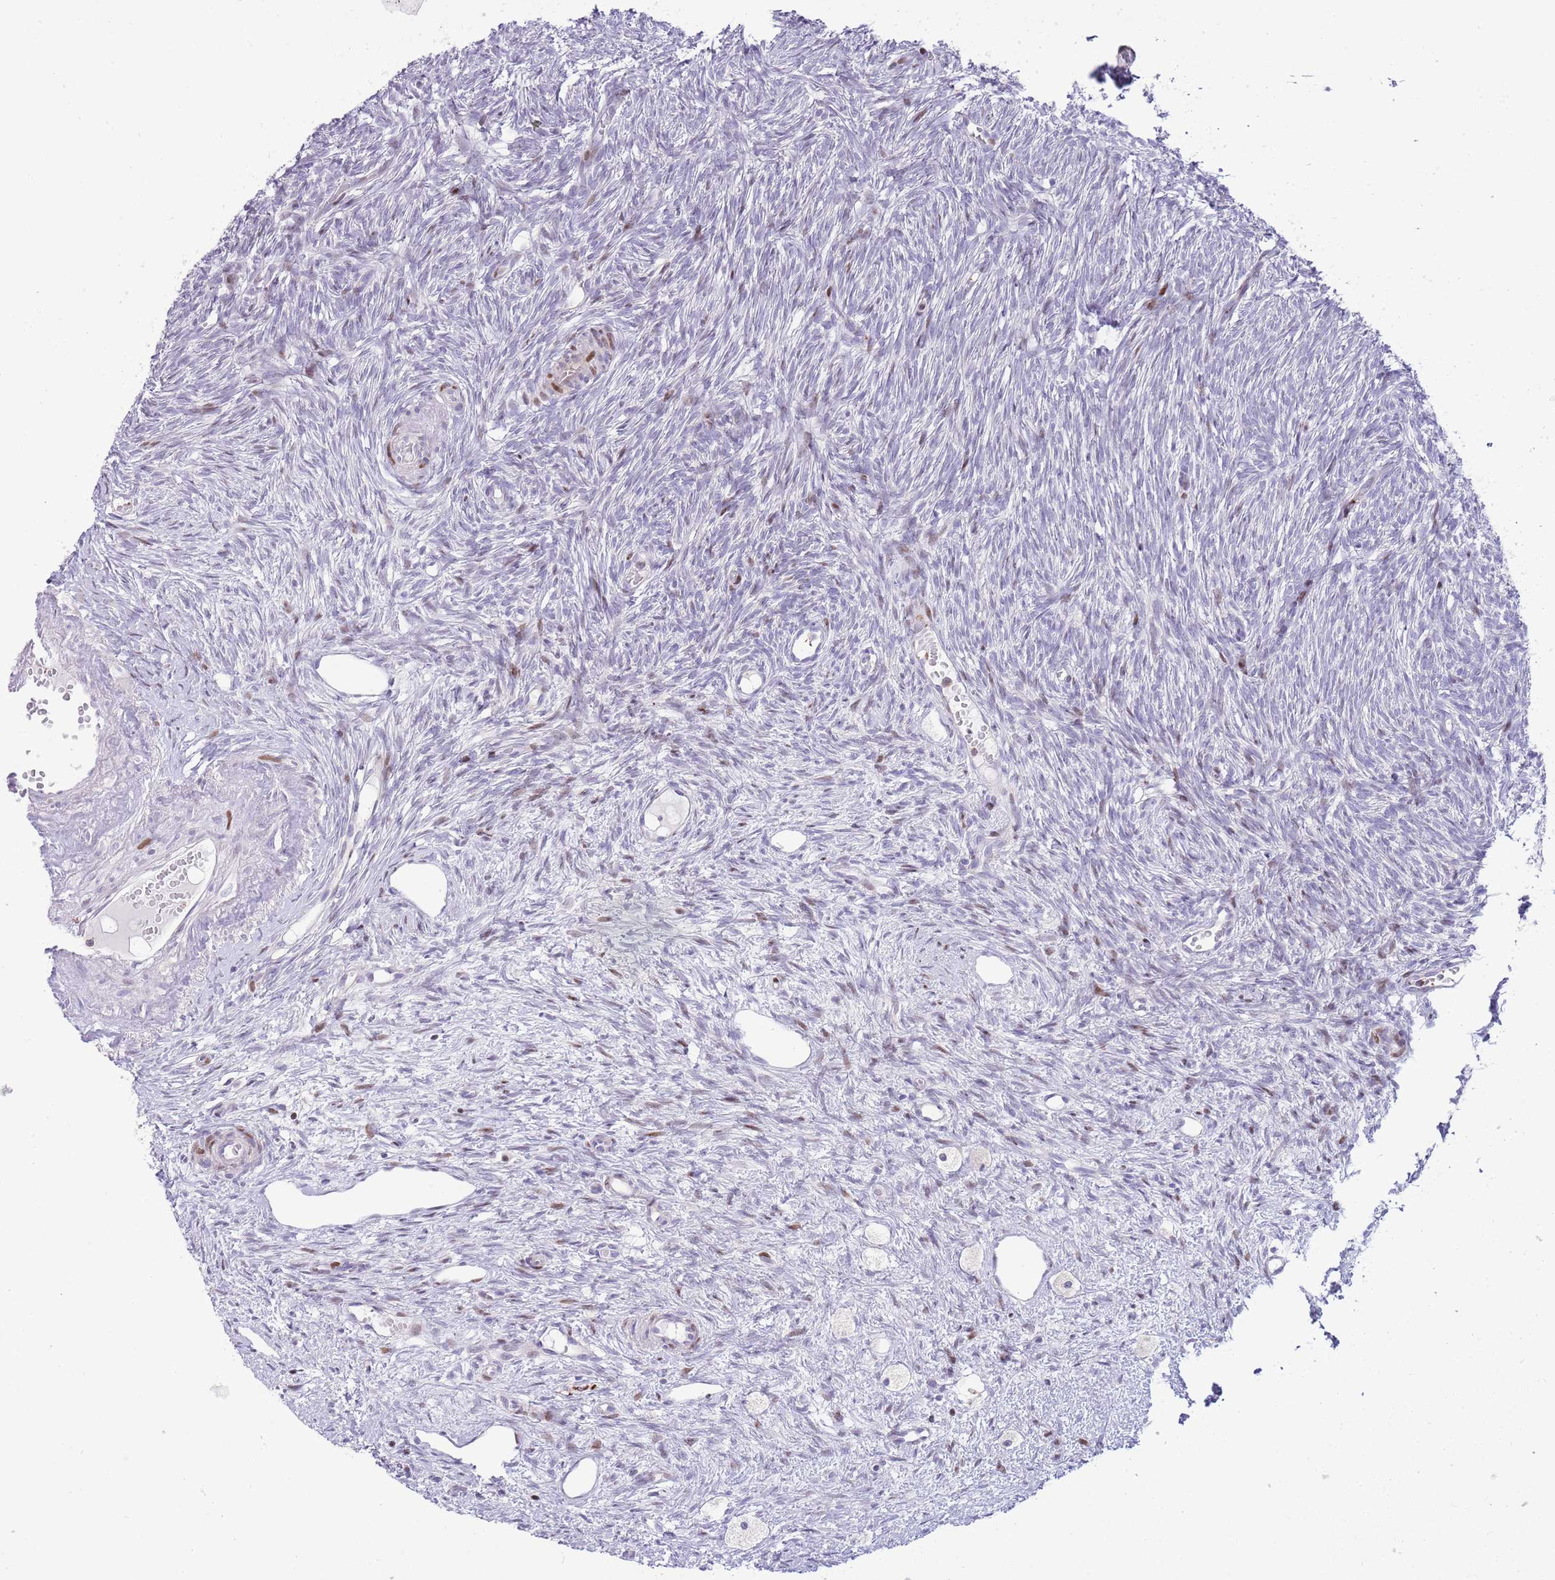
{"staining": {"intensity": "negative", "quantity": "none", "location": "none"}, "tissue": "ovary", "cell_type": "Ovarian stroma cells", "image_type": "normal", "snomed": [{"axis": "morphology", "description": "Normal tissue, NOS"}, {"axis": "topography", "description": "Ovary"}], "caption": "Immunohistochemistry micrograph of benign ovary: ovary stained with DAB reveals no significant protein positivity in ovarian stroma cells.", "gene": "ANO8", "patient": {"sex": "female", "age": 51}}